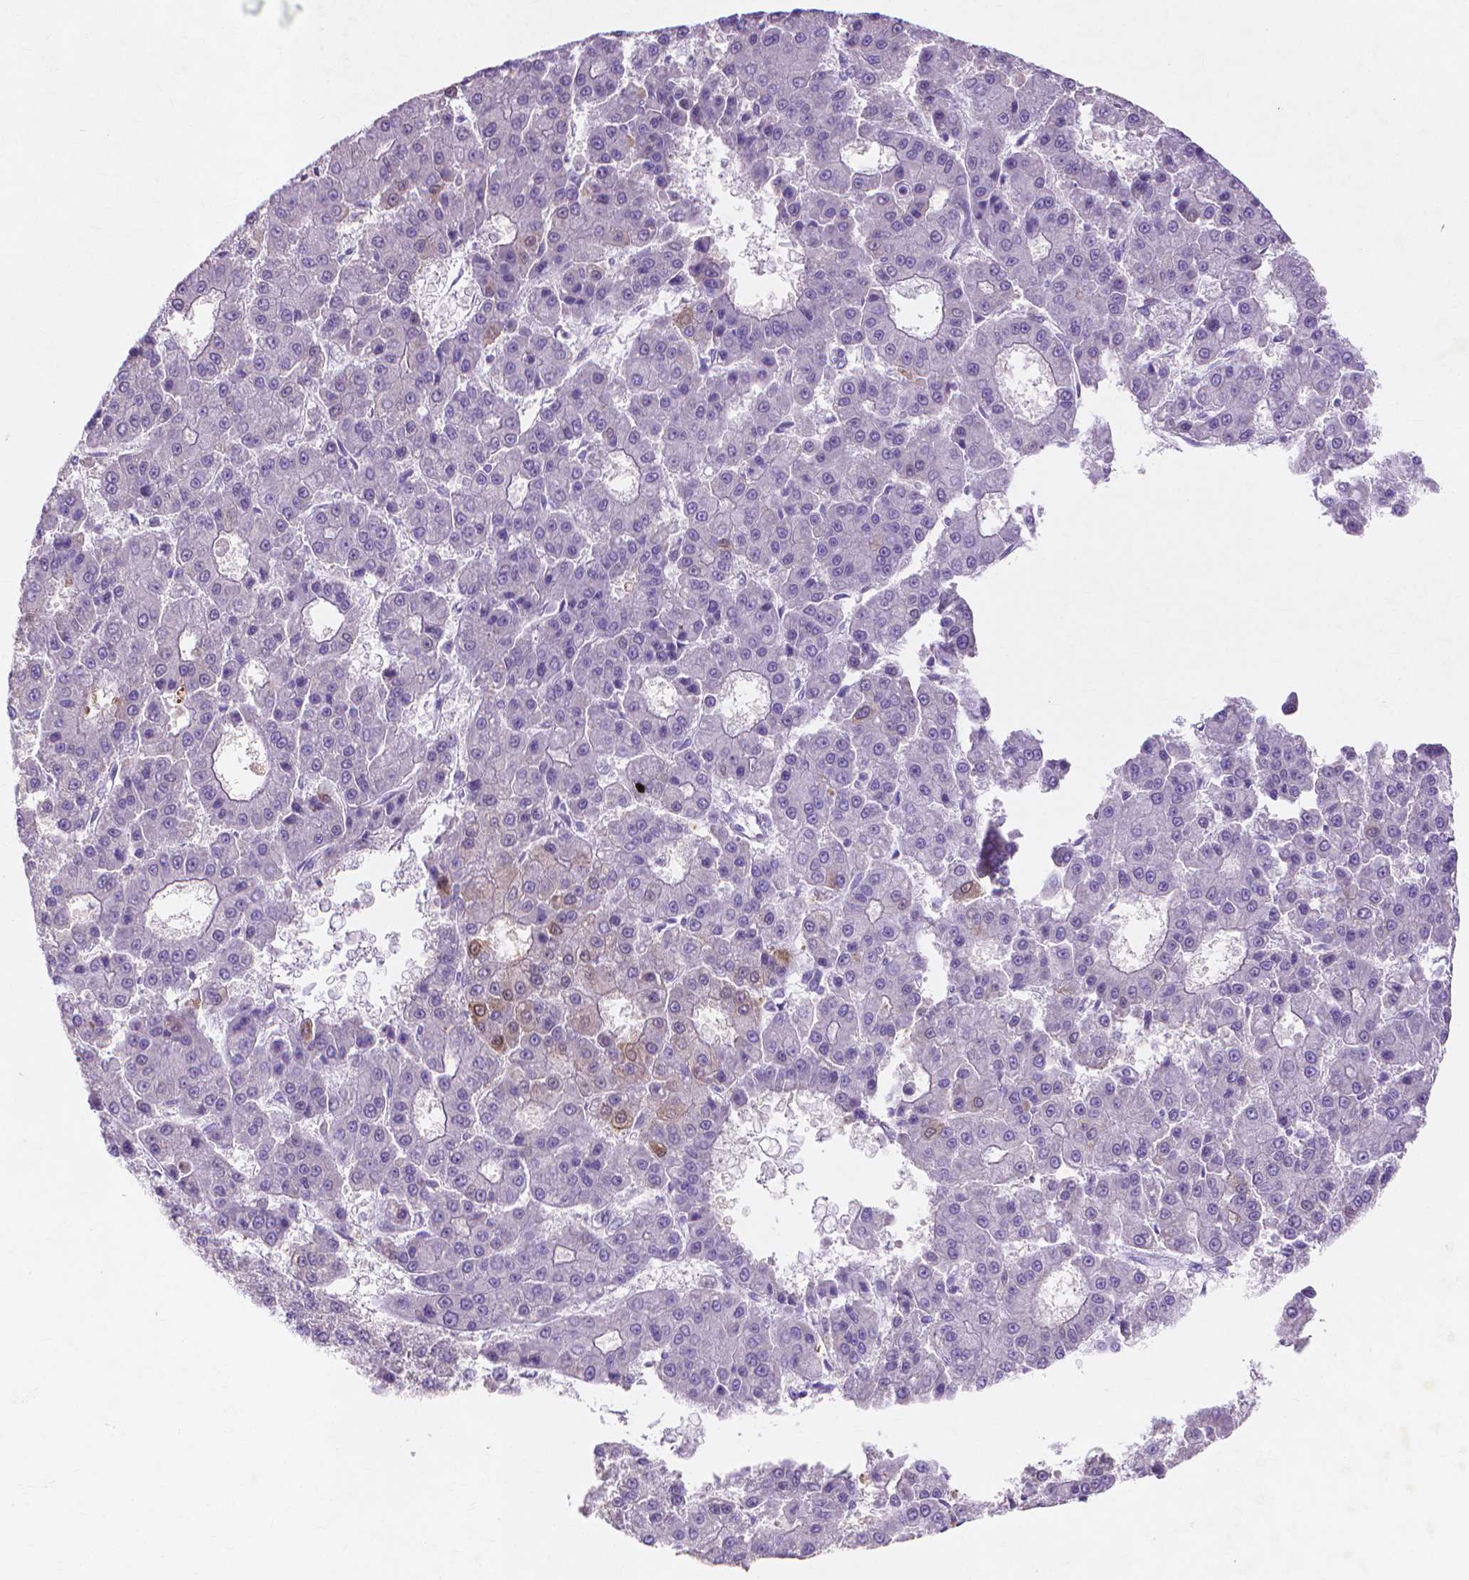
{"staining": {"intensity": "negative", "quantity": "none", "location": "none"}, "tissue": "liver cancer", "cell_type": "Tumor cells", "image_type": "cancer", "snomed": [{"axis": "morphology", "description": "Carcinoma, Hepatocellular, NOS"}, {"axis": "topography", "description": "Liver"}], "caption": "Tumor cells are negative for protein expression in human liver hepatocellular carcinoma.", "gene": "MMP11", "patient": {"sex": "male", "age": 70}}